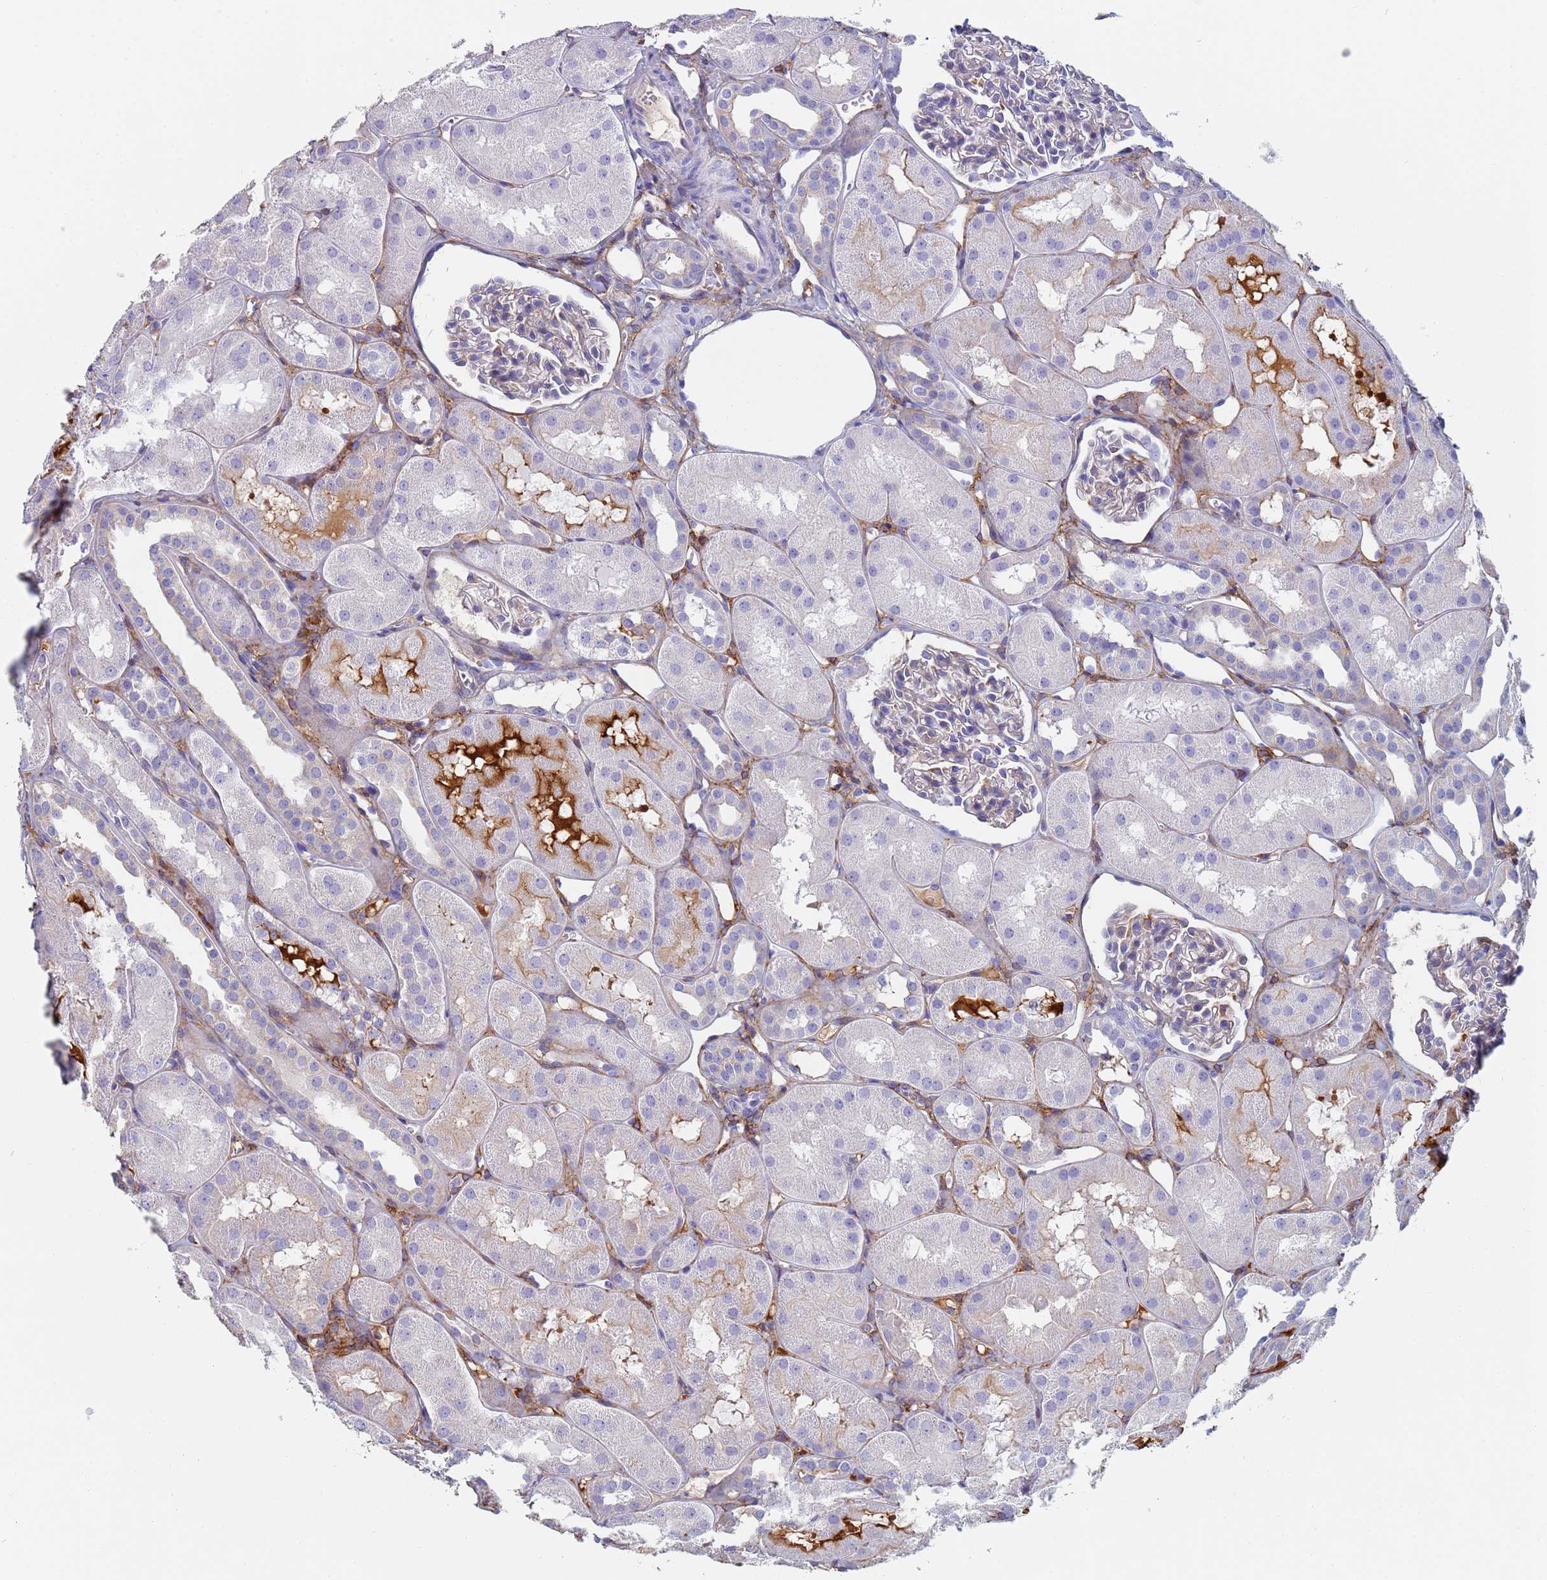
{"staining": {"intensity": "negative", "quantity": "none", "location": "none"}, "tissue": "kidney", "cell_type": "Cells in glomeruli", "image_type": "normal", "snomed": [{"axis": "morphology", "description": "Normal tissue, NOS"}, {"axis": "topography", "description": "Kidney"}, {"axis": "topography", "description": "Urinary bladder"}], "caption": "This is a photomicrograph of immunohistochemistry (IHC) staining of normal kidney, which shows no positivity in cells in glomeruli. Brightfield microscopy of IHC stained with DAB (3,3'-diaminobenzidine) (brown) and hematoxylin (blue), captured at high magnification.", "gene": "ABCA8", "patient": {"sex": "male", "age": 16}}